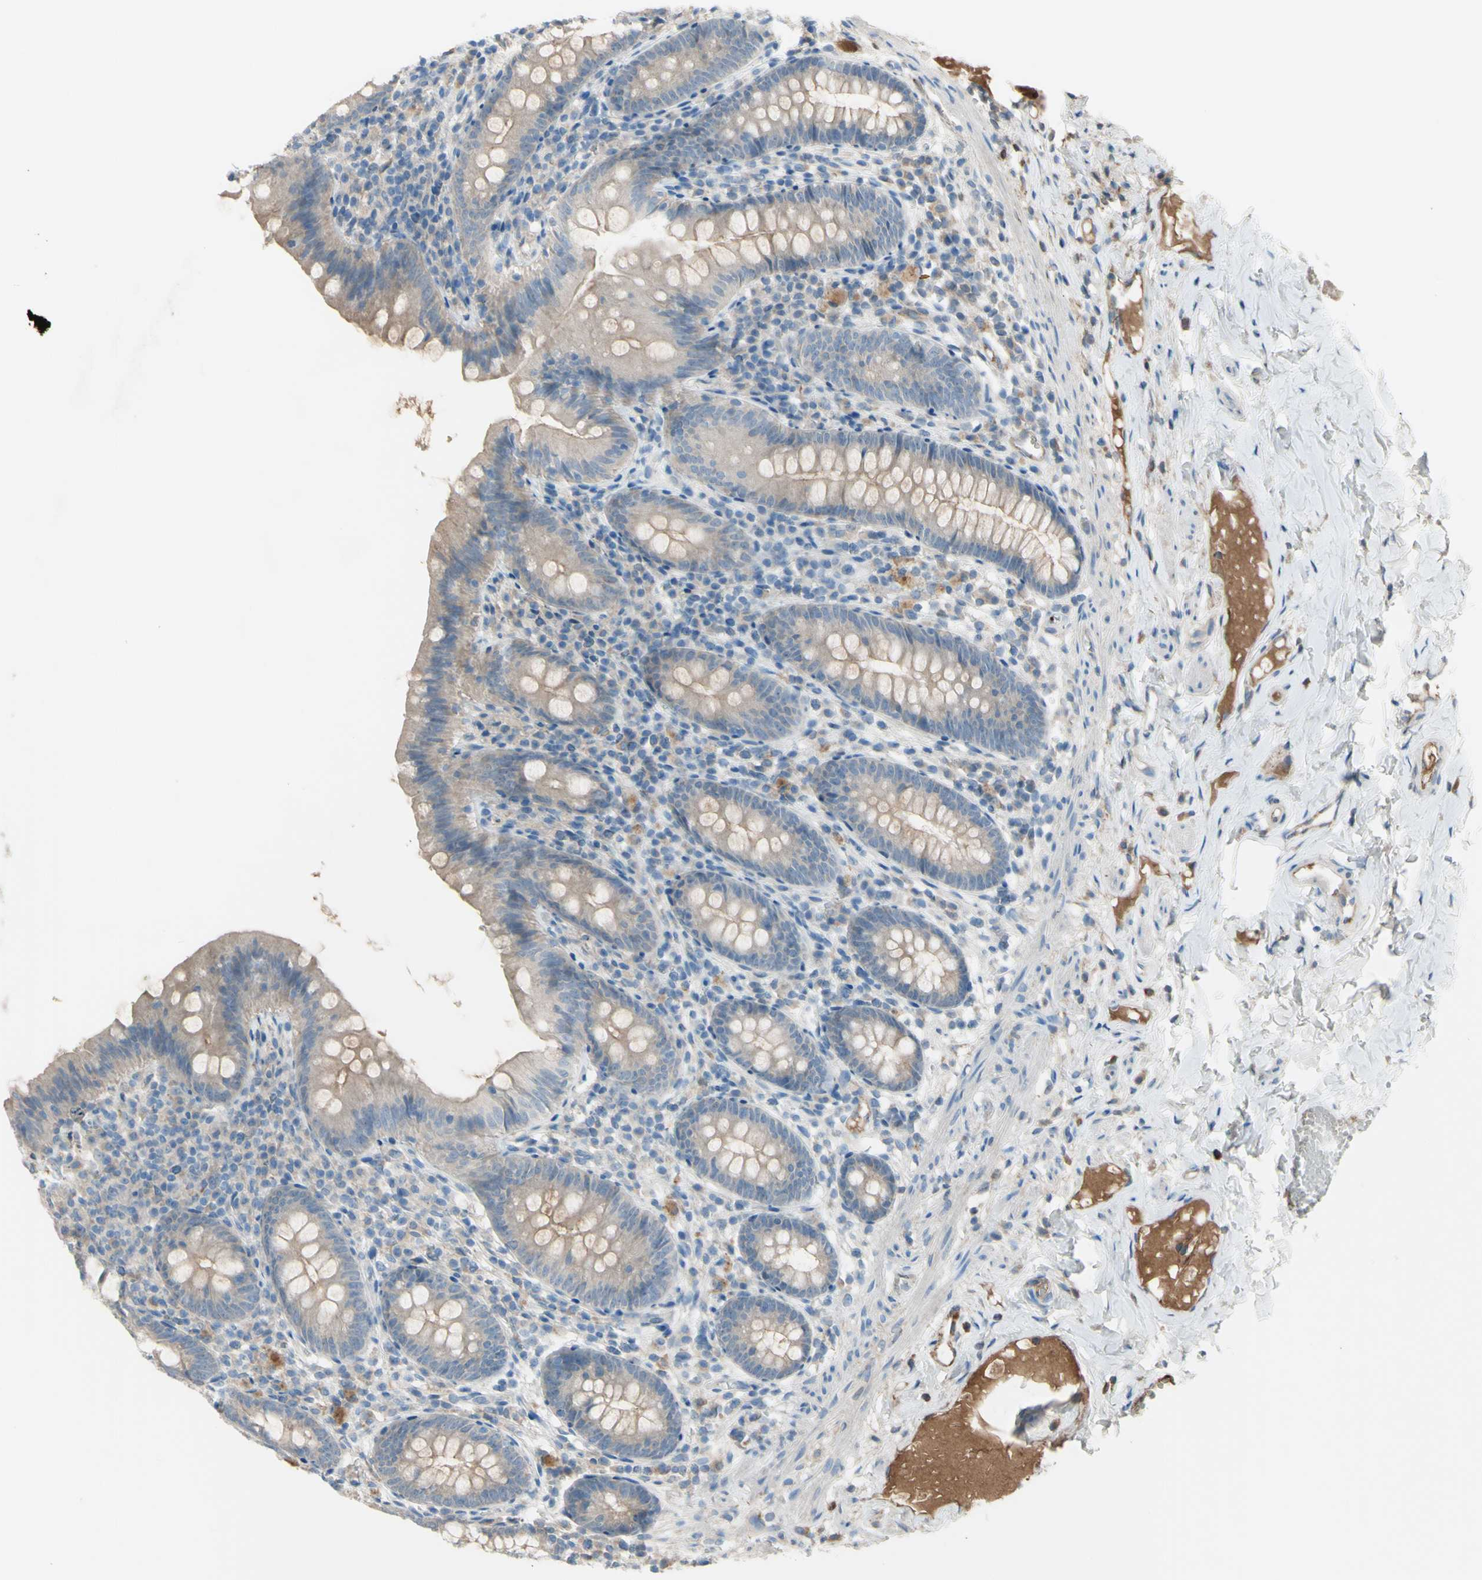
{"staining": {"intensity": "weak", "quantity": "25%-75%", "location": "cytoplasmic/membranous"}, "tissue": "appendix", "cell_type": "Glandular cells", "image_type": "normal", "snomed": [{"axis": "morphology", "description": "Normal tissue, NOS"}, {"axis": "topography", "description": "Appendix"}], "caption": "High-power microscopy captured an immunohistochemistry micrograph of benign appendix, revealing weak cytoplasmic/membranous positivity in about 25%-75% of glandular cells. Using DAB (3,3'-diaminobenzidine) (brown) and hematoxylin (blue) stains, captured at high magnification using brightfield microscopy.", "gene": "ATRN", "patient": {"sex": "male", "age": 52}}